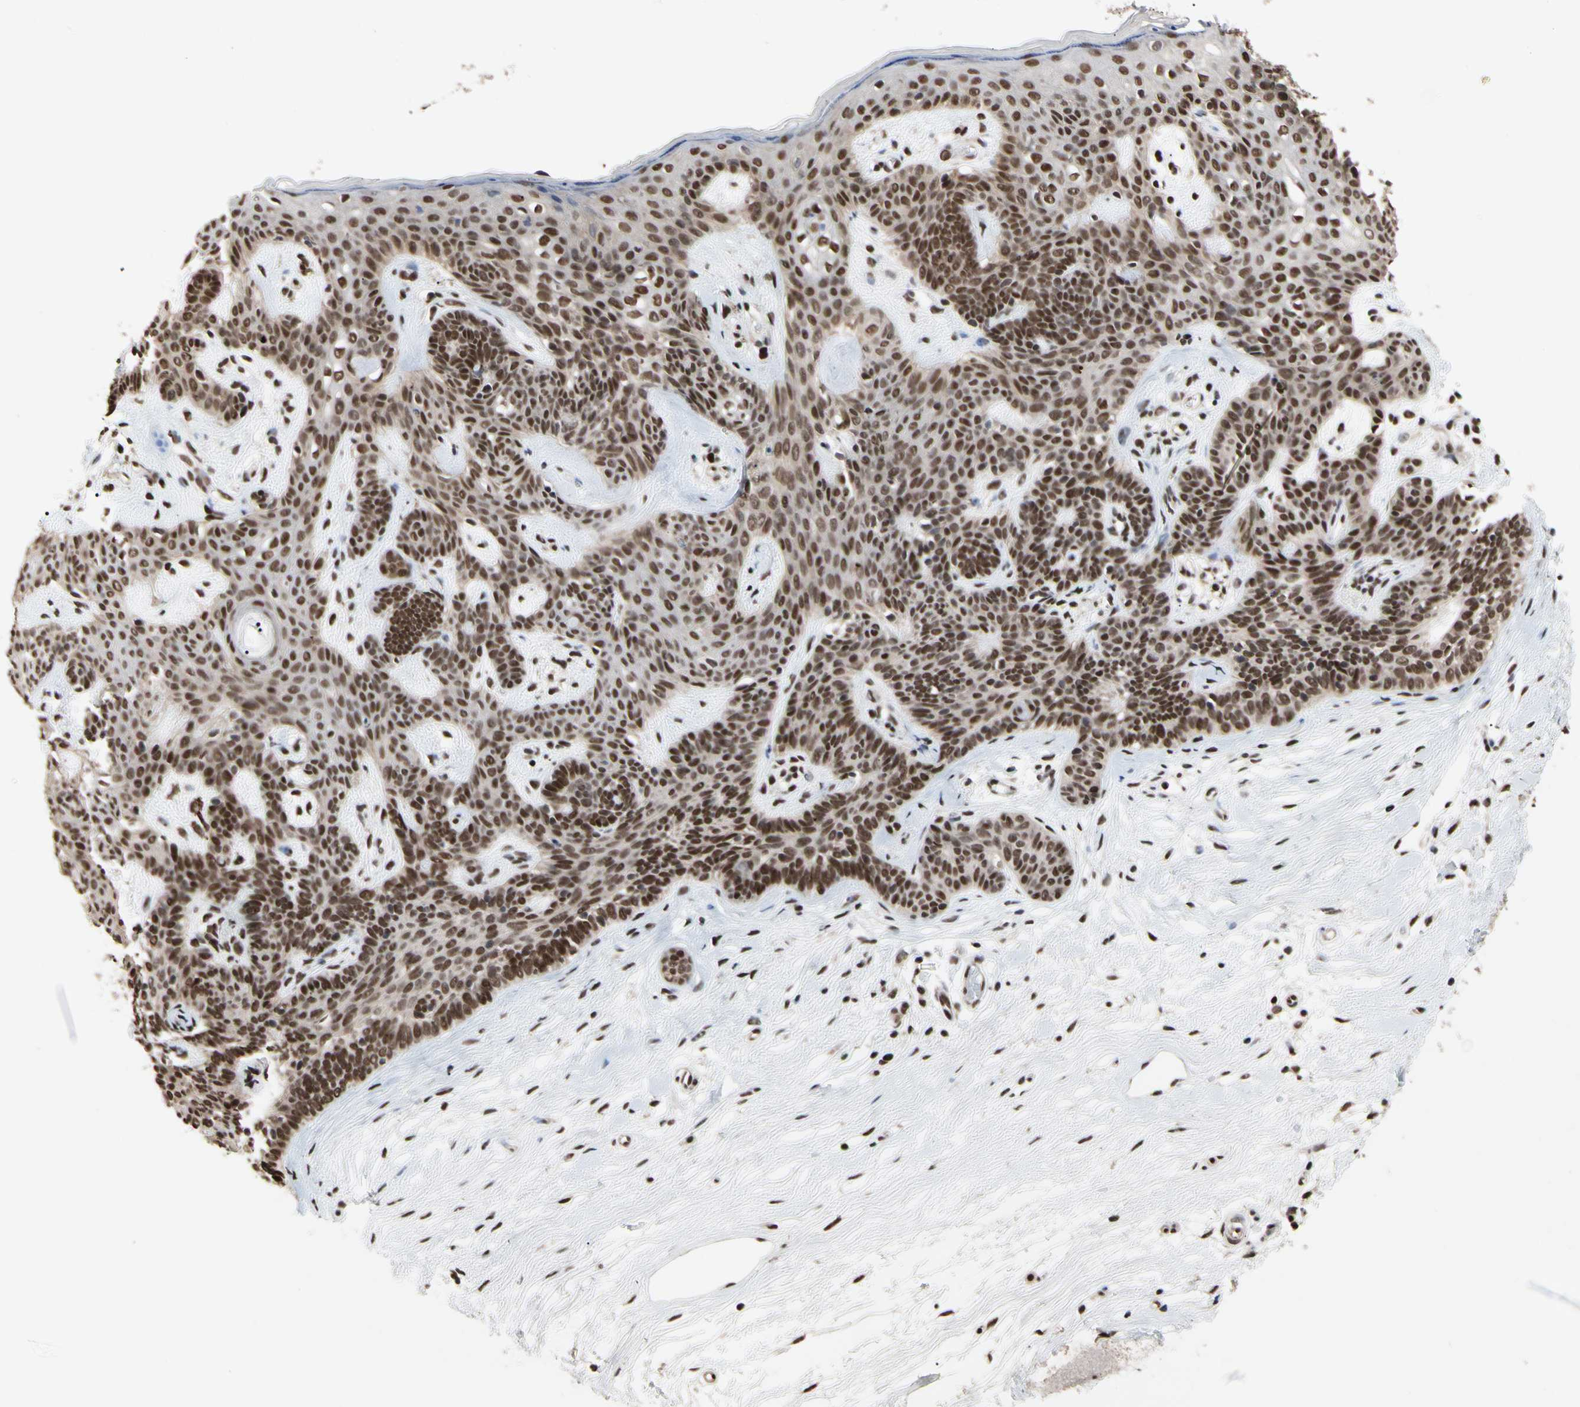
{"staining": {"intensity": "moderate", "quantity": ">75%", "location": "nuclear"}, "tissue": "skin cancer", "cell_type": "Tumor cells", "image_type": "cancer", "snomed": [{"axis": "morphology", "description": "Developmental malformation"}, {"axis": "morphology", "description": "Basal cell carcinoma"}, {"axis": "topography", "description": "Skin"}], "caption": "IHC image of human skin basal cell carcinoma stained for a protein (brown), which shows medium levels of moderate nuclear positivity in approximately >75% of tumor cells.", "gene": "FAM98B", "patient": {"sex": "female", "age": 62}}